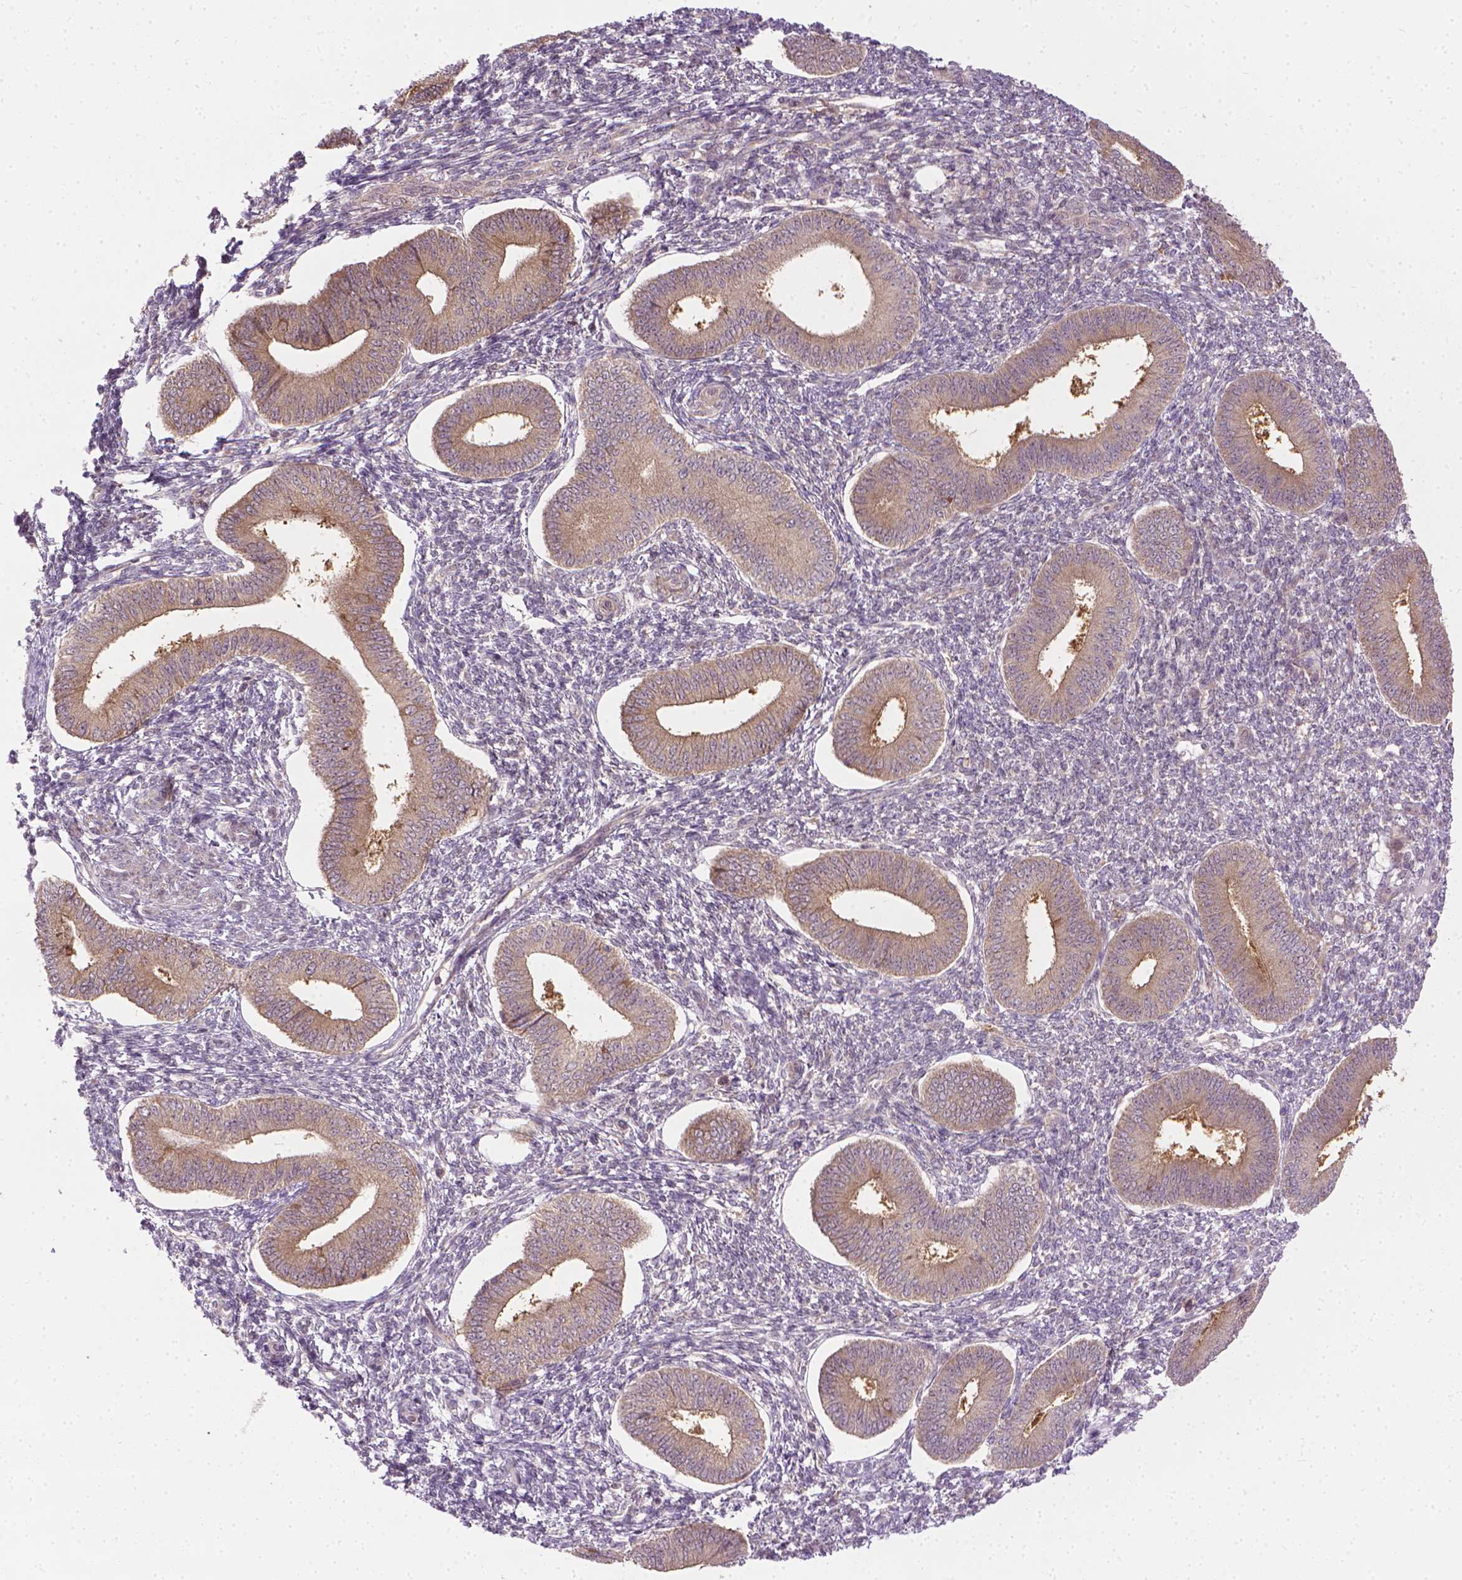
{"staining": {"intensity": "weak", "quantity": "25%-75%", "location": "cytoplasmic/membranous"}, "tissue": "endometrium", "cell_type": "Cells in endometrial stroma", "image_type": "normal", "snomed": [{"axis": "morphology", "description": "Normal tissue, NOS"}, {"axis": "topography", "description": "Endometrium"}], "caption": "Immunohistochemical staining of unremarkable human endometrium shows low levels of weak cytoplasmic/membranous positivity in about 25%-75% of cells in endometrial stroma.", "gene": "PRAG1", "patient": {"sex": "female", "age": 42}}